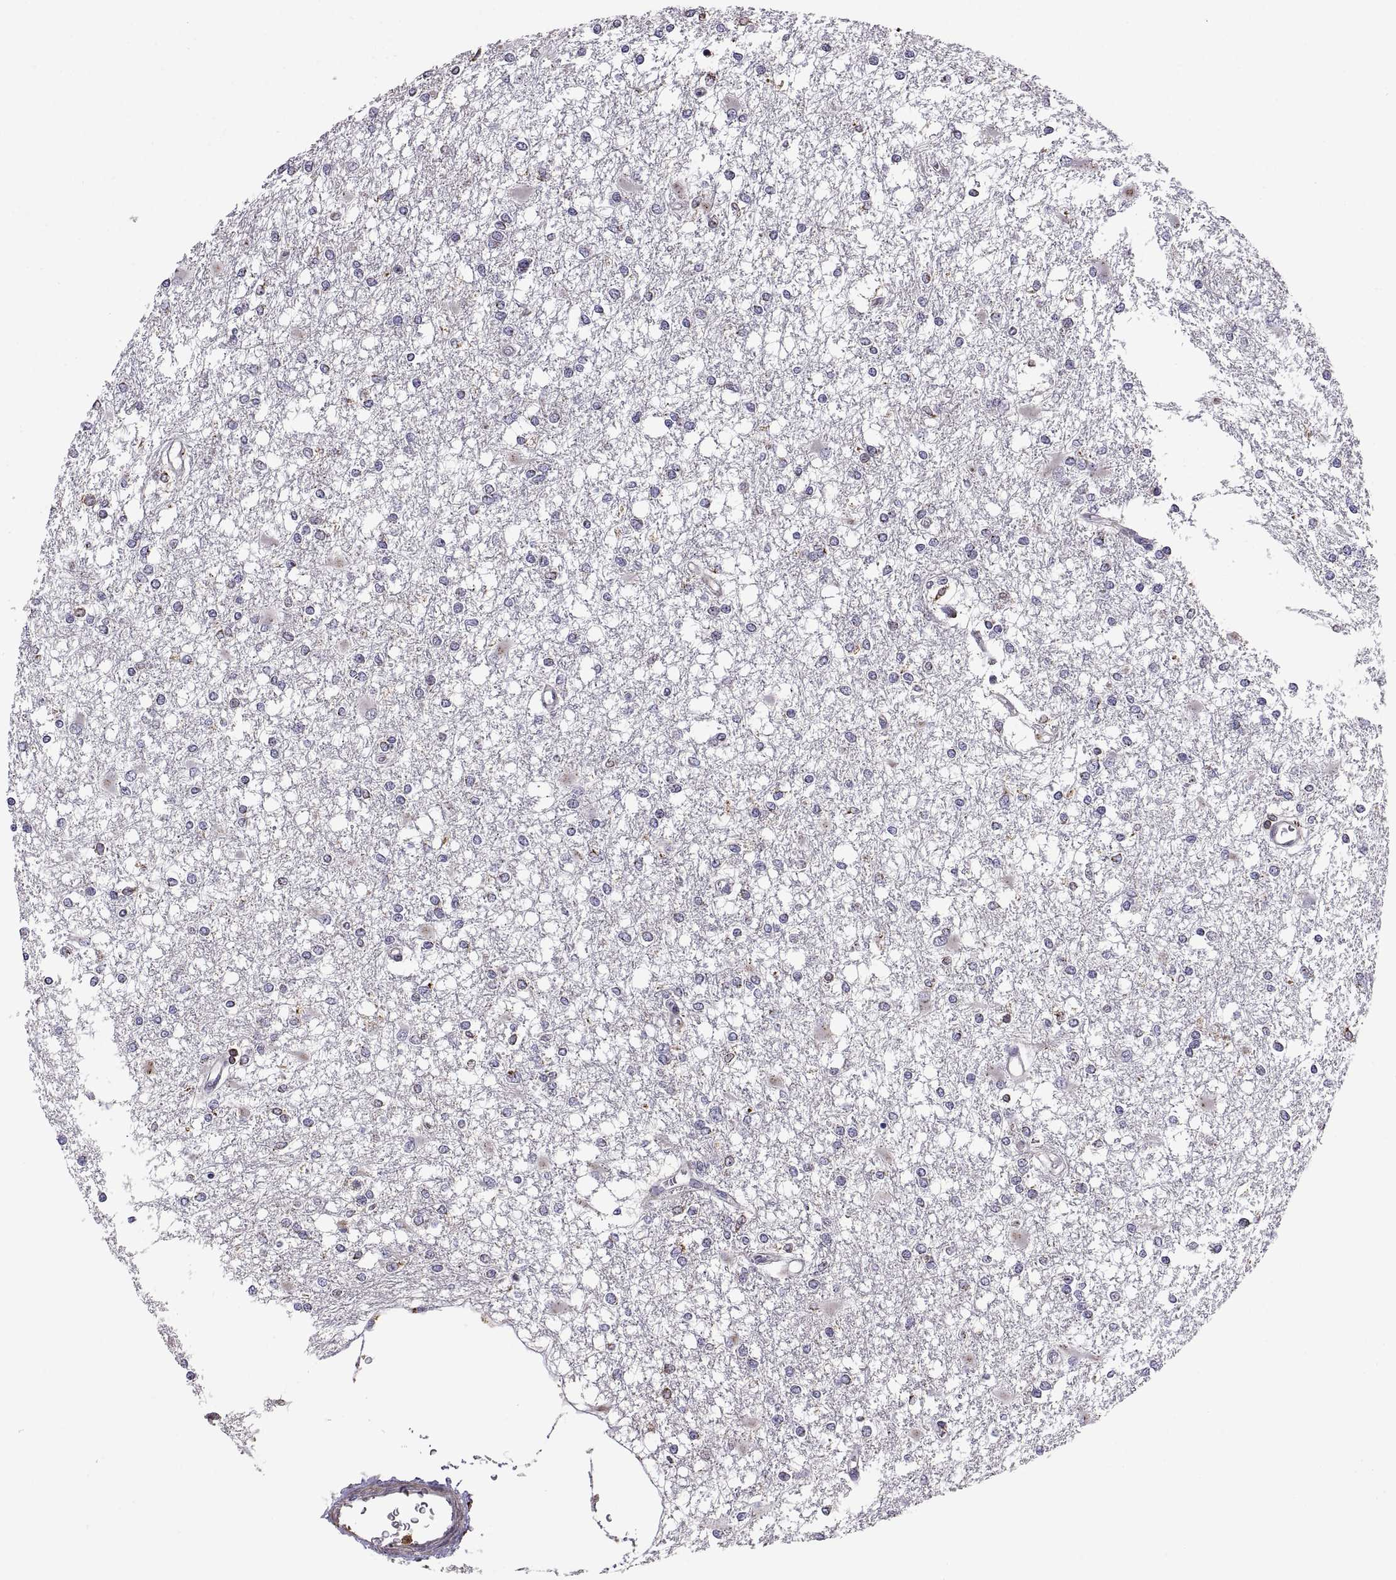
{"staining": {"intensity": "negative", "quantity": "none", "location": "none"}, "tissue": "glioma", "cell_type": "Tumor cells", "image_type": "cancer", "snomed": [{"axis": "morphology", "description": "Glioma, malignant, High grade"}, {"axis": "topography", "description": "Cerebral cortex"}], "caption": "Histopathology image shows no protein positivity in tumor cells of malignant glioma (high-grade) tissue.", "gene": "ACAP1", "patient": {"sex": "male", "age": 79}}